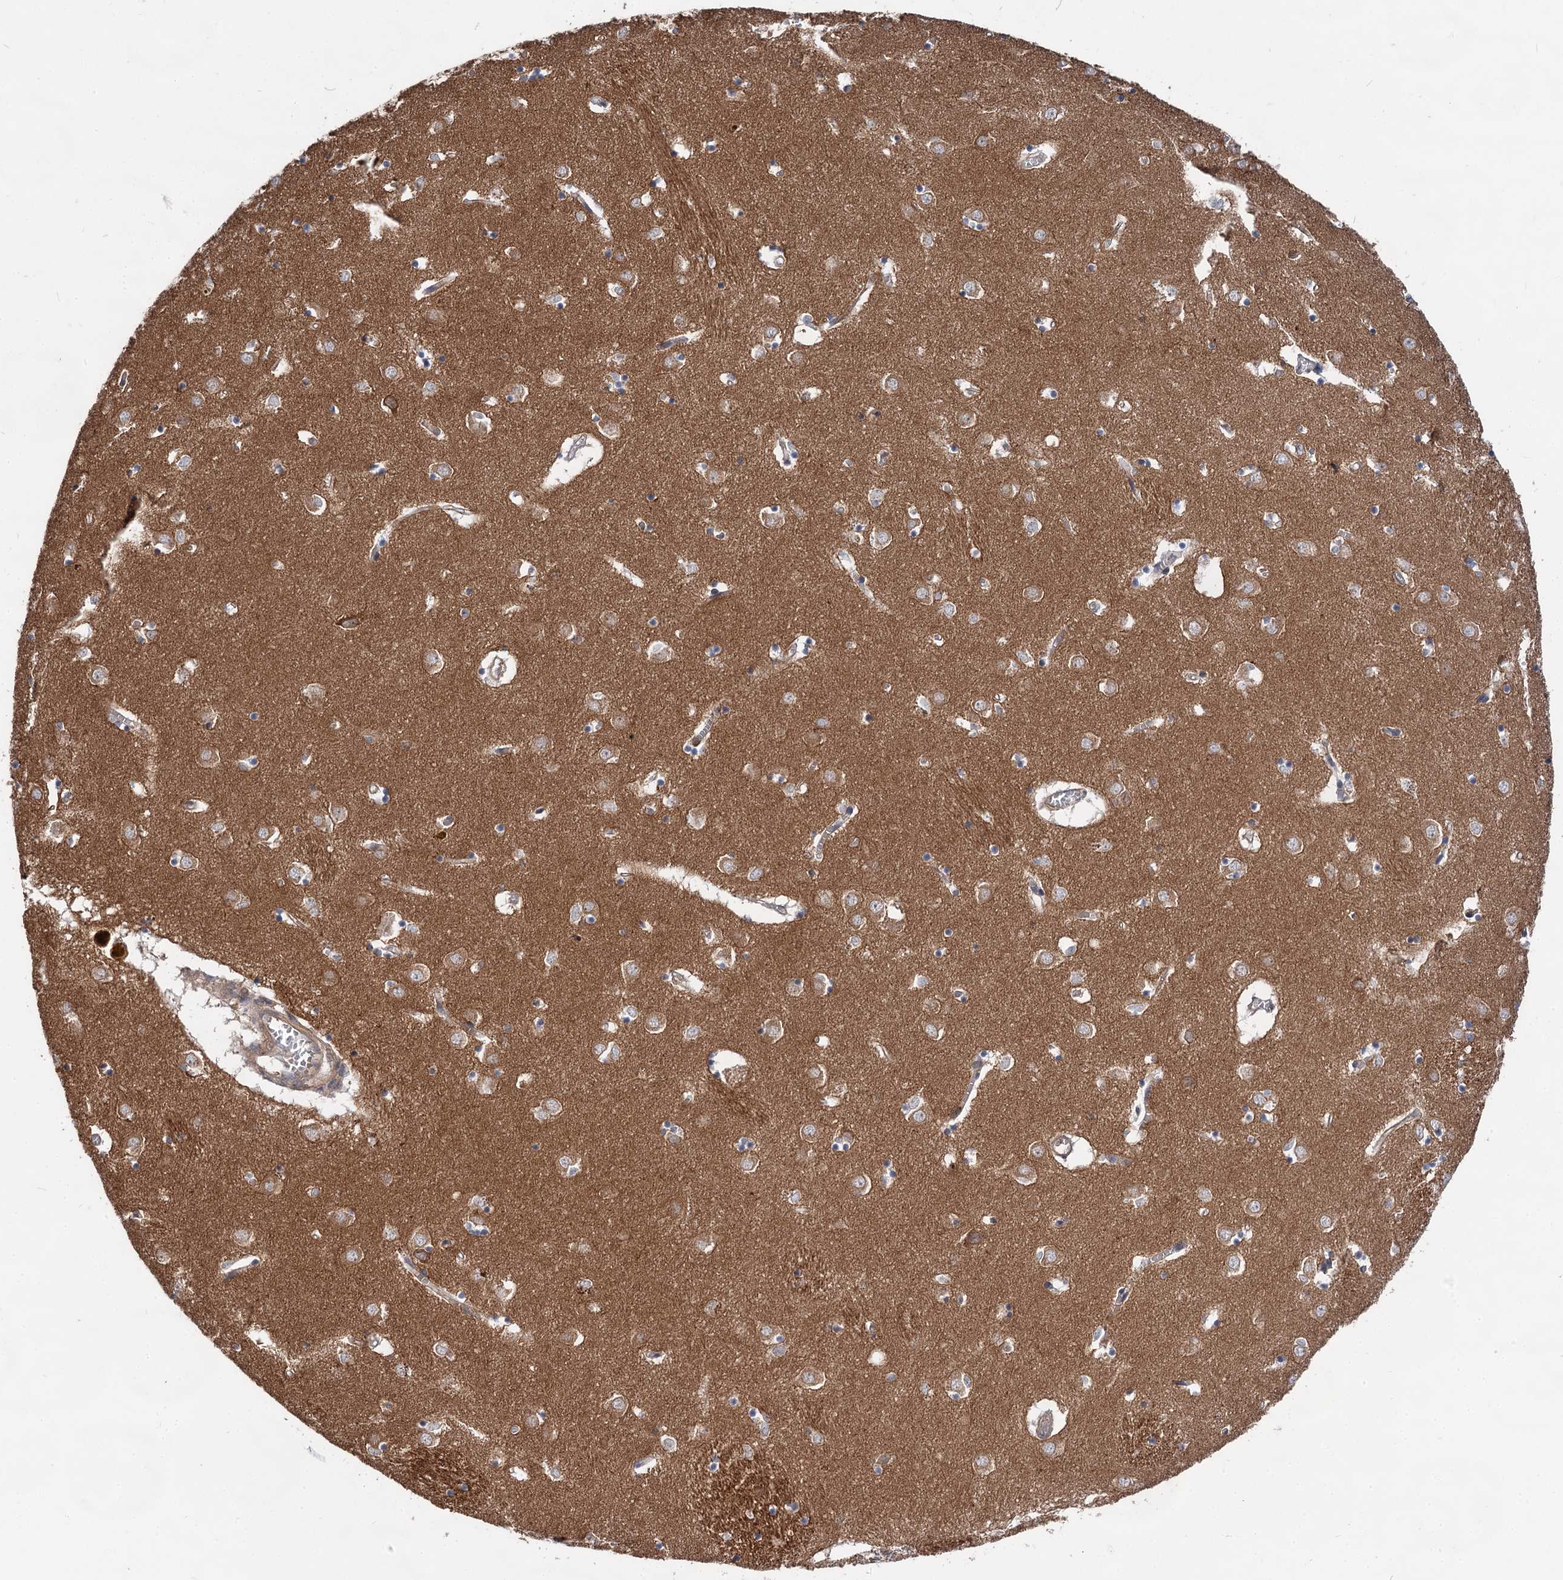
{"staining": {"intensity": "moderate", "quantity": "<25%", "location": "cytoplasmic/membranous"}, "tissue": "caudate", "cell_type": "Glial cells", "image_type": "normal", "snomed": [{"axis": "morphology", "description": "Normal tissue, NOS"}, {"axis": "topography", "description": "Lateral ventricle wall"}], "caption": "The immunohistochemical stain highlights moderate cytoplasmic/membranous staining in glial cells of unremarkable caudate. Using DAB (3,3'-diaminobenzidine) (brown) and hematoxylin (blue) stains, captured at high magnification using brightfield microscopy.", "gene": "PACS1", "patient": {"sex": "male", "age": 70}}